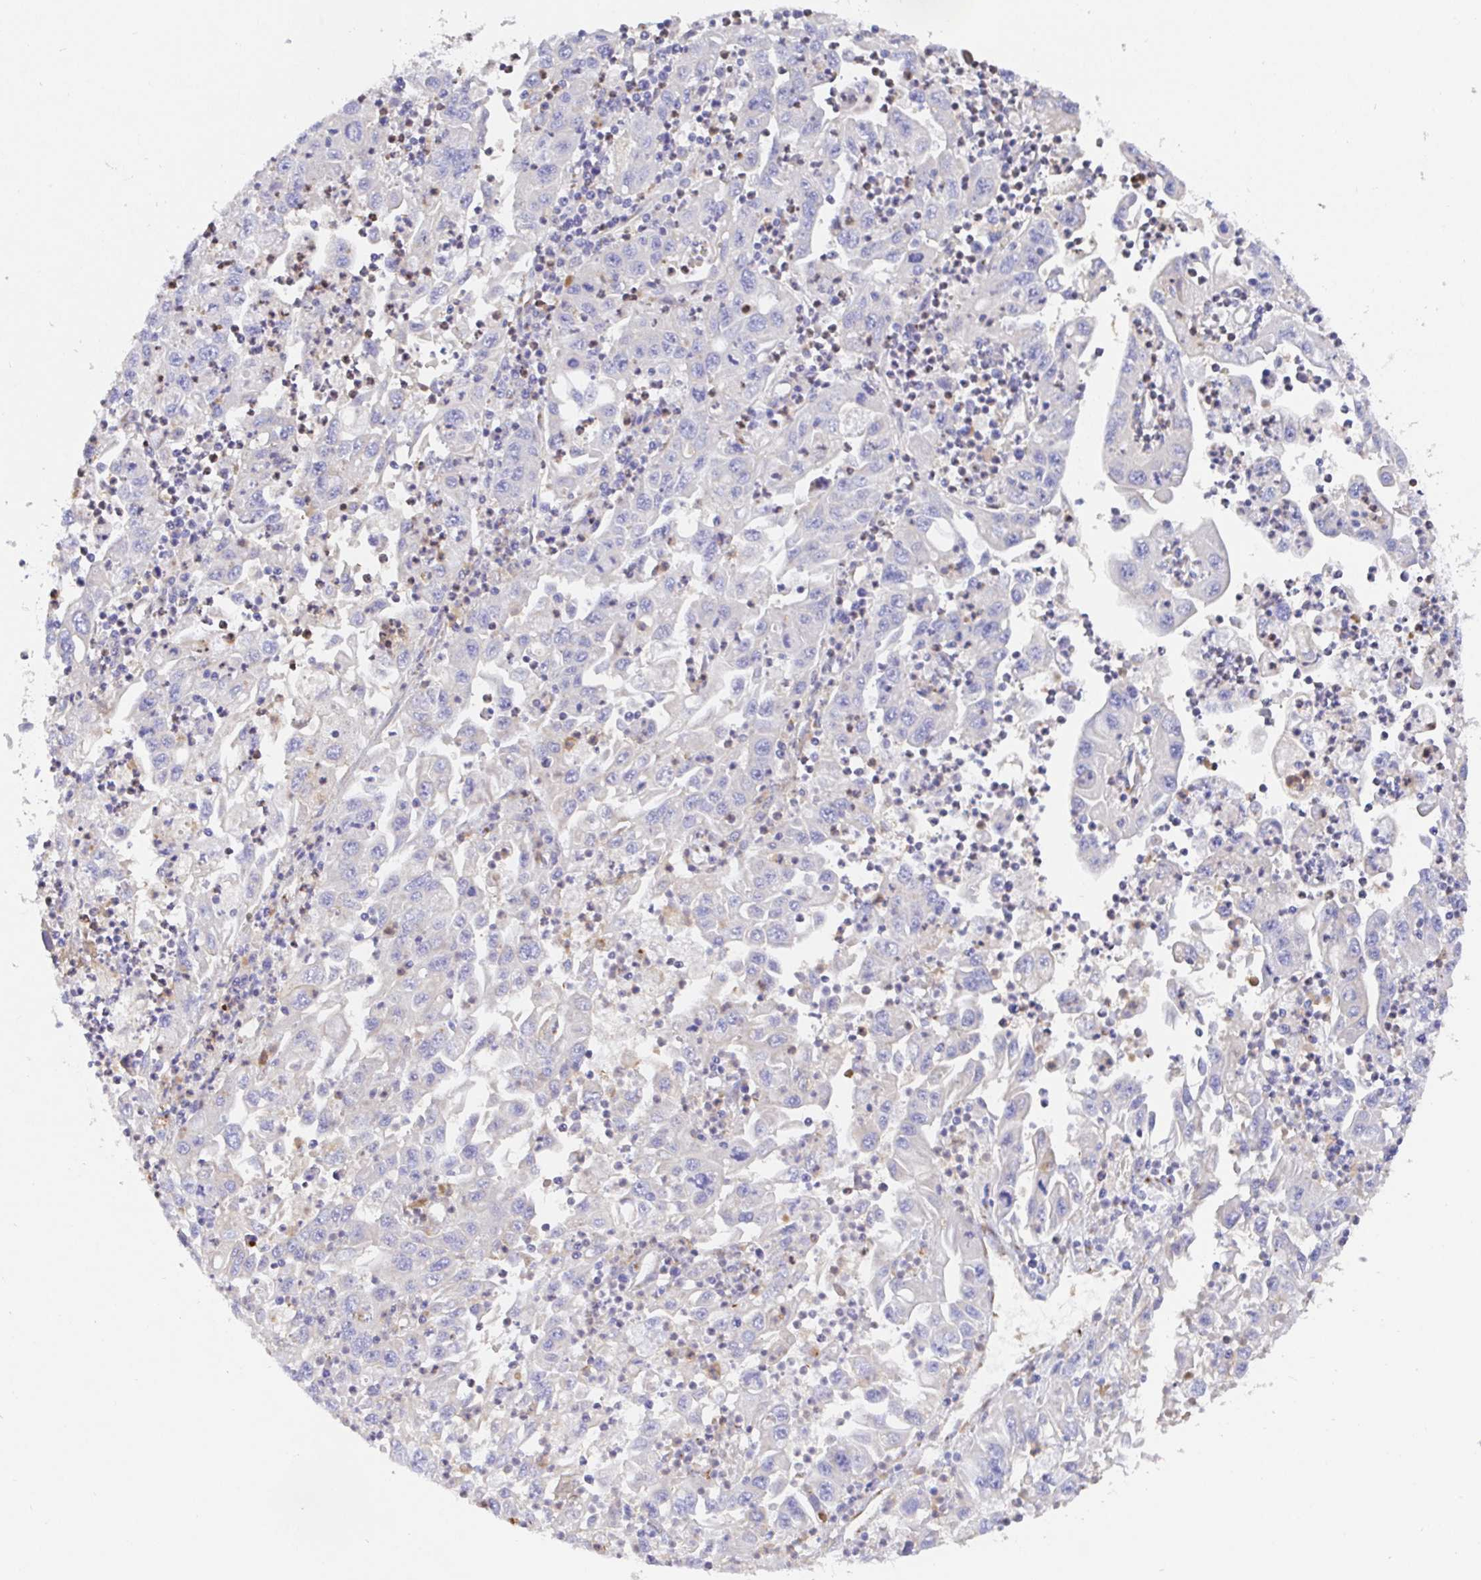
{"staining": {"intensity": "negative", "quantity": "none", "location": "none"}, "tissue": "endometrial cancer", "cell_type": "Tumor cells", "image_type": "cancer", "snomed": [{"axis": "morphology", "description": "Adenocarcinoma, NOS"}, {"axis": "topography", "description": "Uterus"}], "caption": "Immunohistochemistry (IHC) histopathology image of neoplastic tissue: endometrial cancer (adenocarcinoma) stained with DAB displays no significant protein positivity in tumor cells.", "gene": "GOLGA1", "patient": {"sex": "female", "age": 62}}